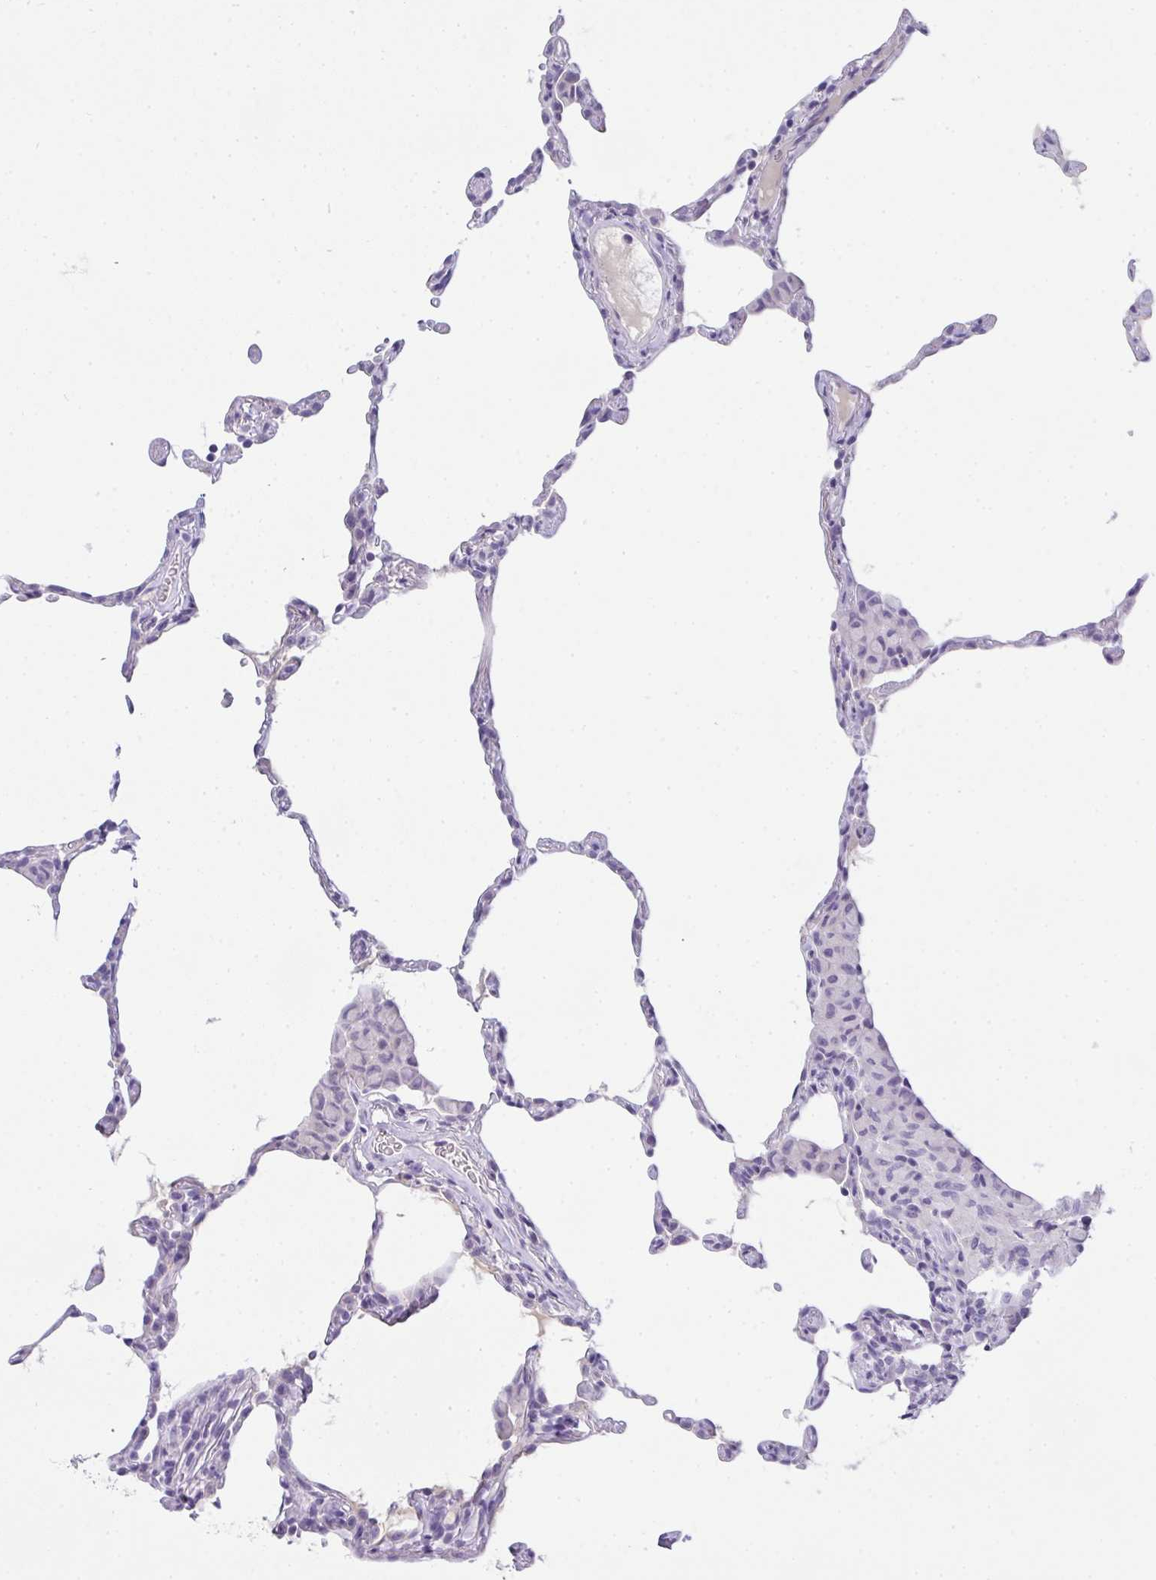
{"staining": {"intensity": "negative", "quantity": "none", "location": "none"}, "tissue": "lung", "cell_type": "Alveolar cells", "image_type": "normal", "snomed": [{"axis": "morphology", "description": "Normal tissue, NOS"}, {"axis": "topography", "description": "Lung"}], "caption": "DAB (3,3'-diaminobenzidine) immunohistochemical staining of normal lung demonstrates no significant positivity in alveolar cells.", "gene": "COX7B", "patient": {"sex": "female", "age": 57}}